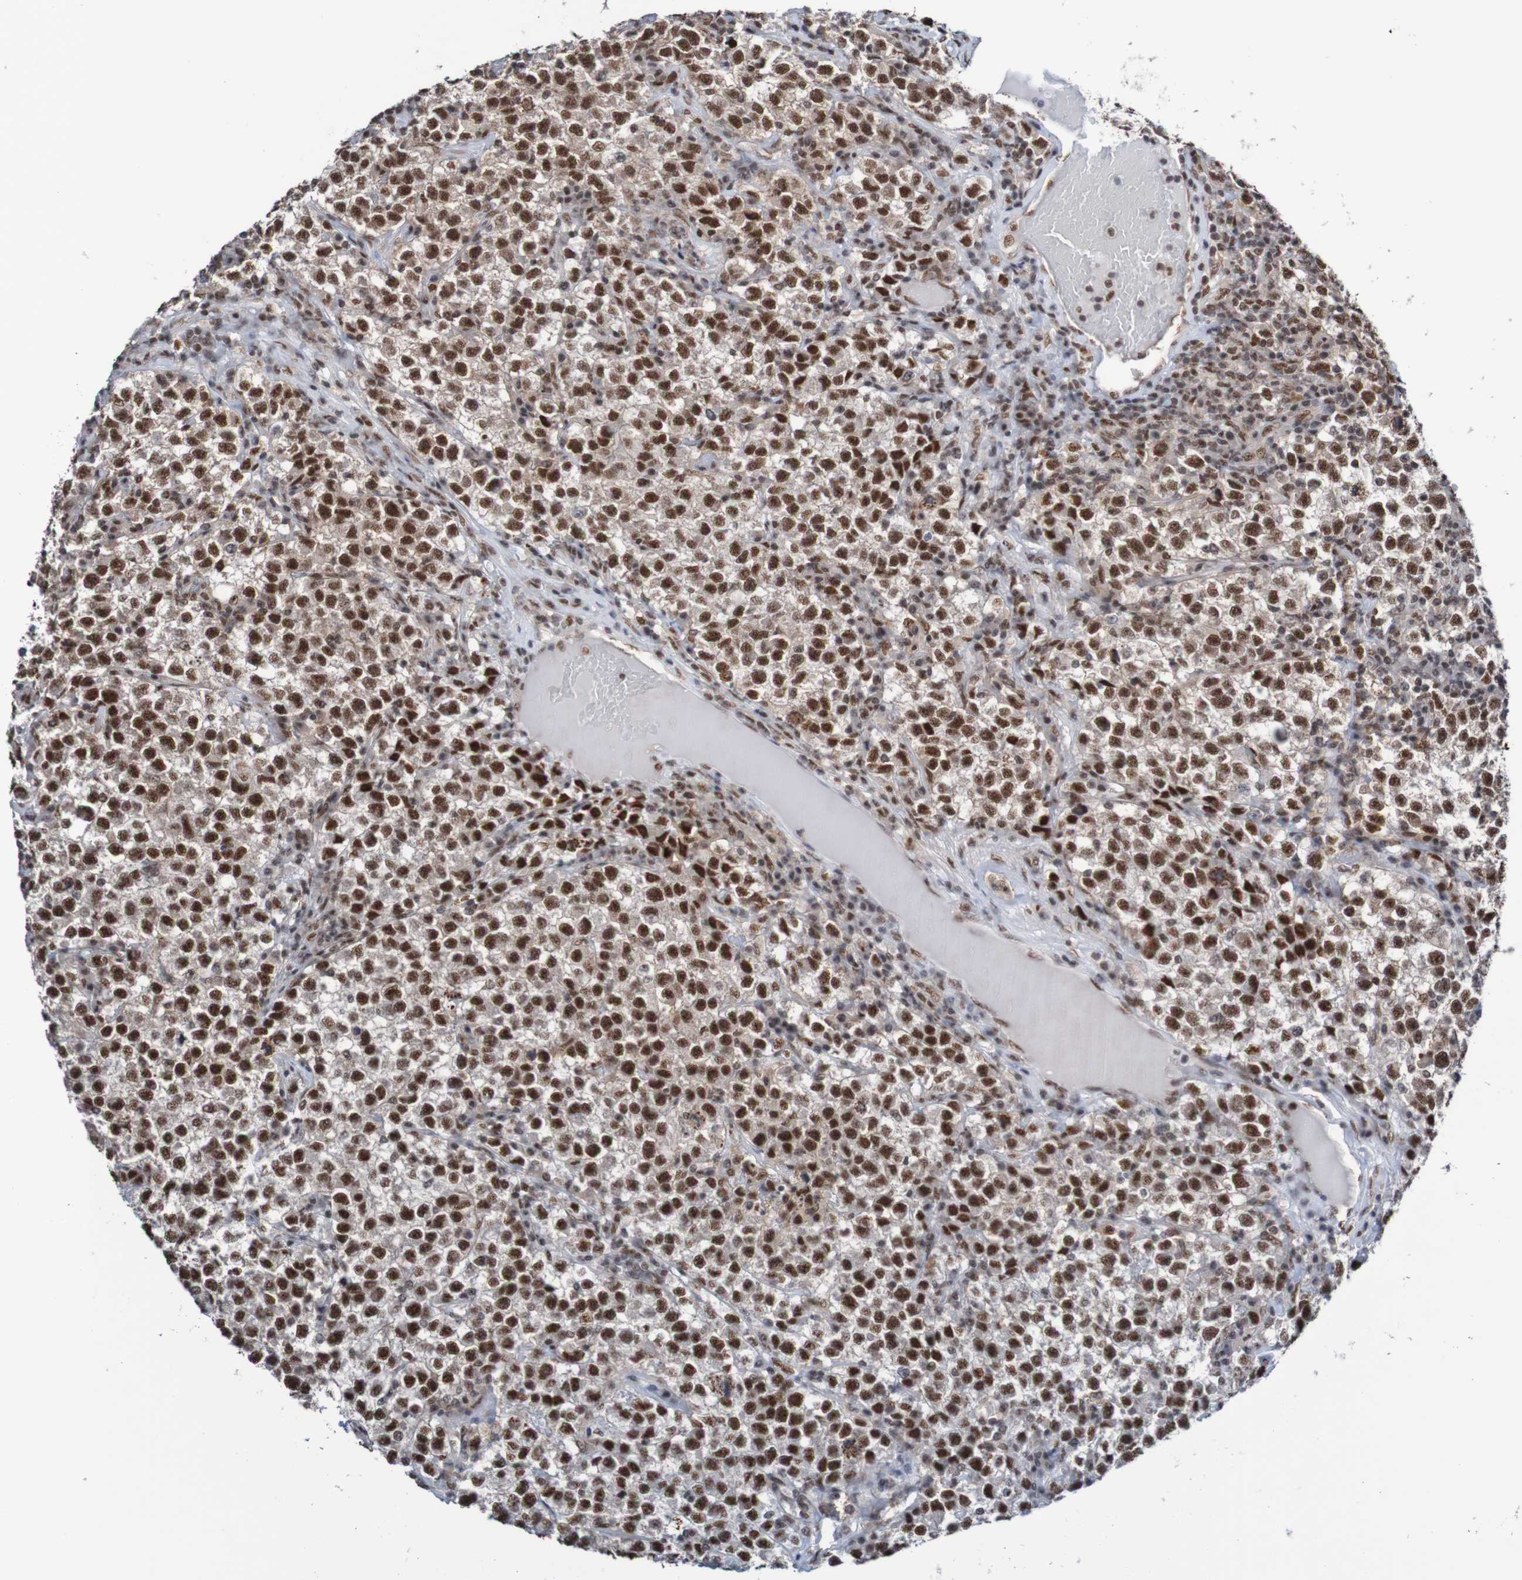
{"staining": {"intensity": "strong", "quantity": ">75%", "location": "nuclear"}, "tissue": "testis cancer", "cell_type": "Tumor cells", "image_type": "cancer", "snomed": [{"axis": "morphology", "description": "Seminoma, NOS"}, {"axis": "topography", "description": "Testis"}], "caption": "IHC (DAB) staining of human seminoma (testis) displays strong nuclear protein expression in about >75% of tumor cells.", "gene": "CDC5L", "patient": {"sex": "male", "age": 22}}